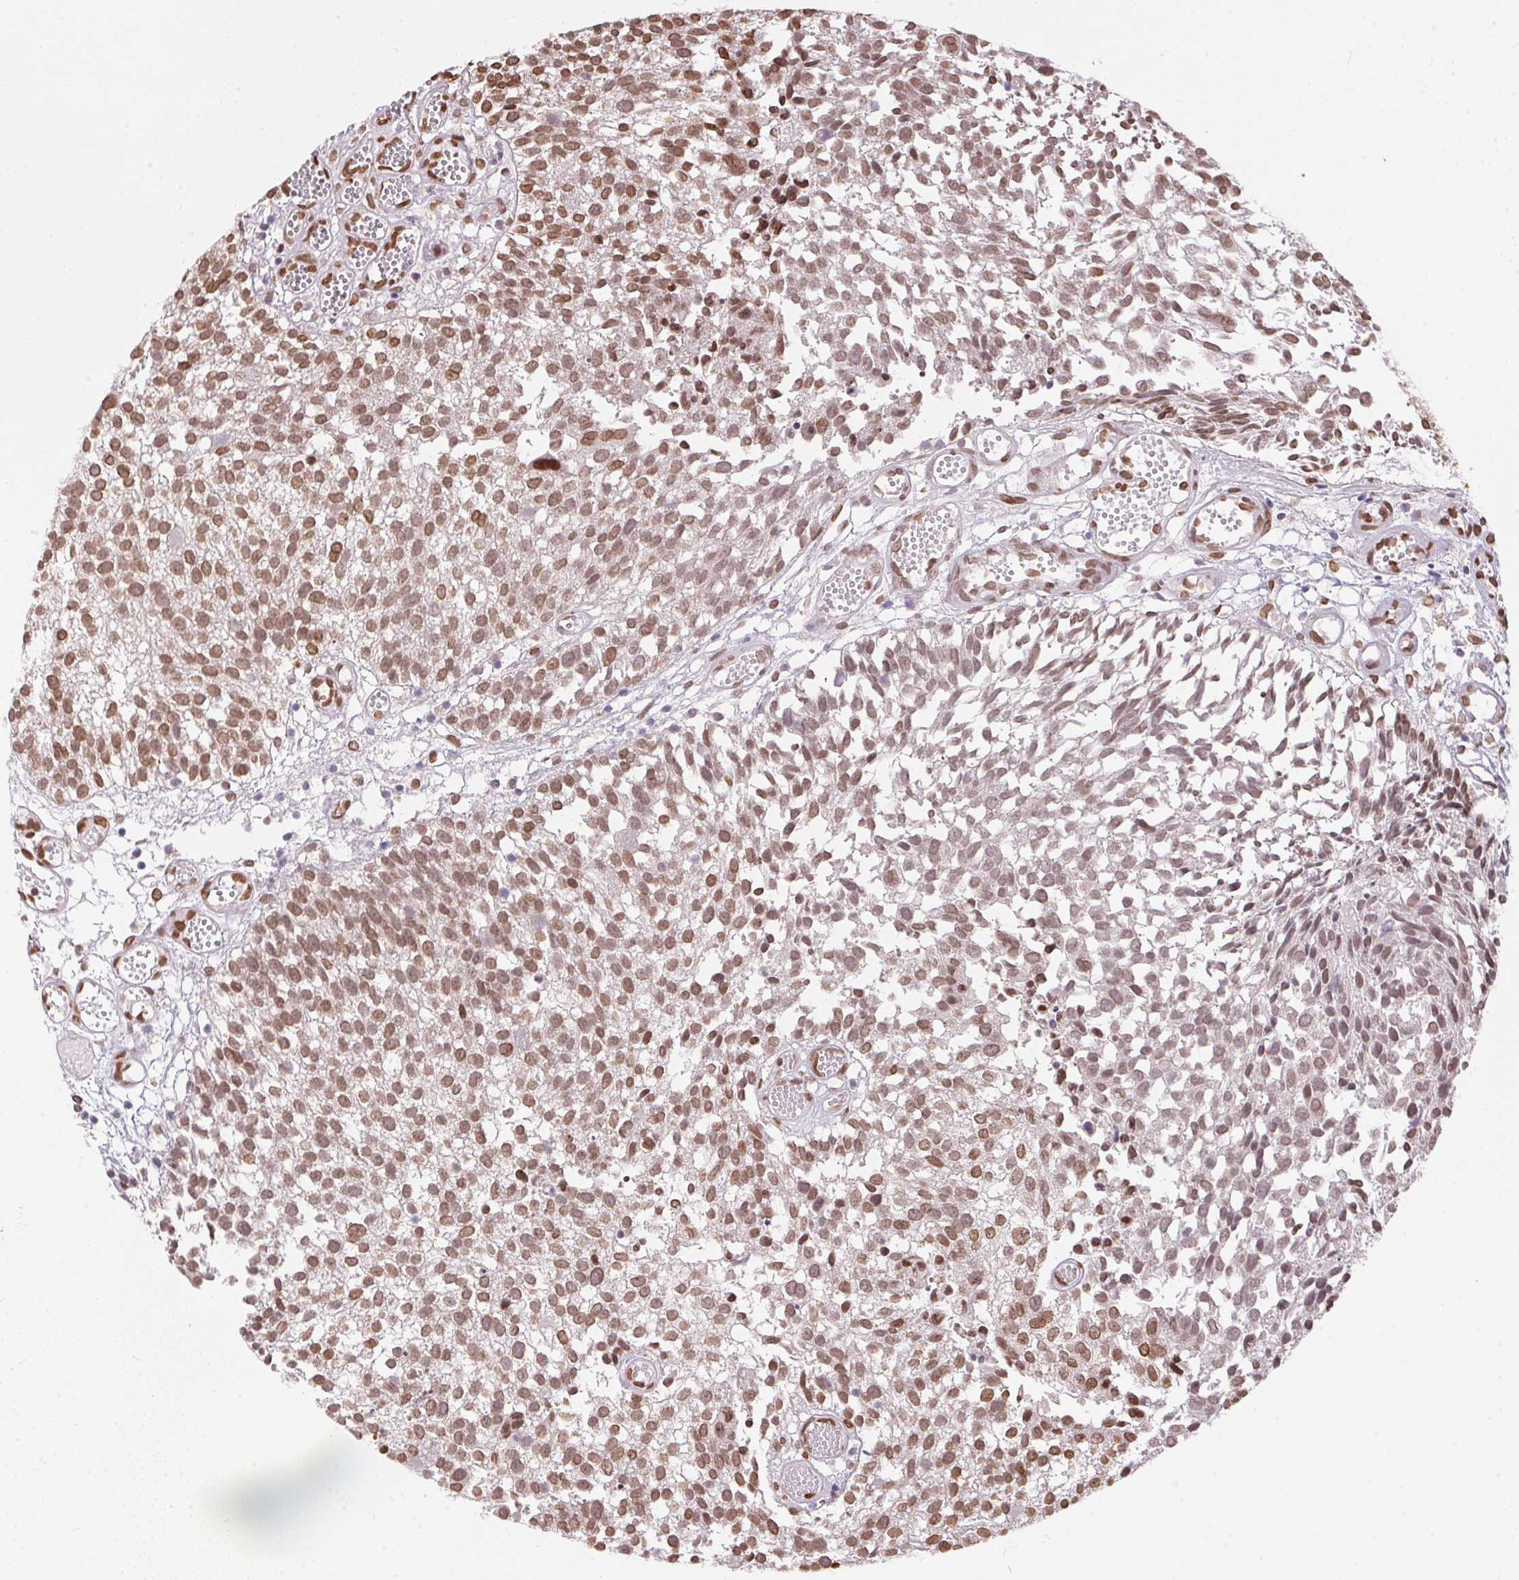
{"staining": {"intensity": "moderate", "quantity": ">75%", "location": "nuclear"}, "tissue": "urothelial cancer", "cell_type": "Tumor cells", "image_type": "cancer", "snomed": [{"axis": "morphology", "description": "Urothelial carcinoma, Low grade"}, {"axis": "topography", "description": "Urinary bladder"}], "caption": "Immunohistochemical staining of human urothelial cancer demonstrates medium levels of moderate nuclear expression in approximately >75% of tumor cells.", "gene": "TMEM175", "patient": {"sex": "male", "age": 70}}